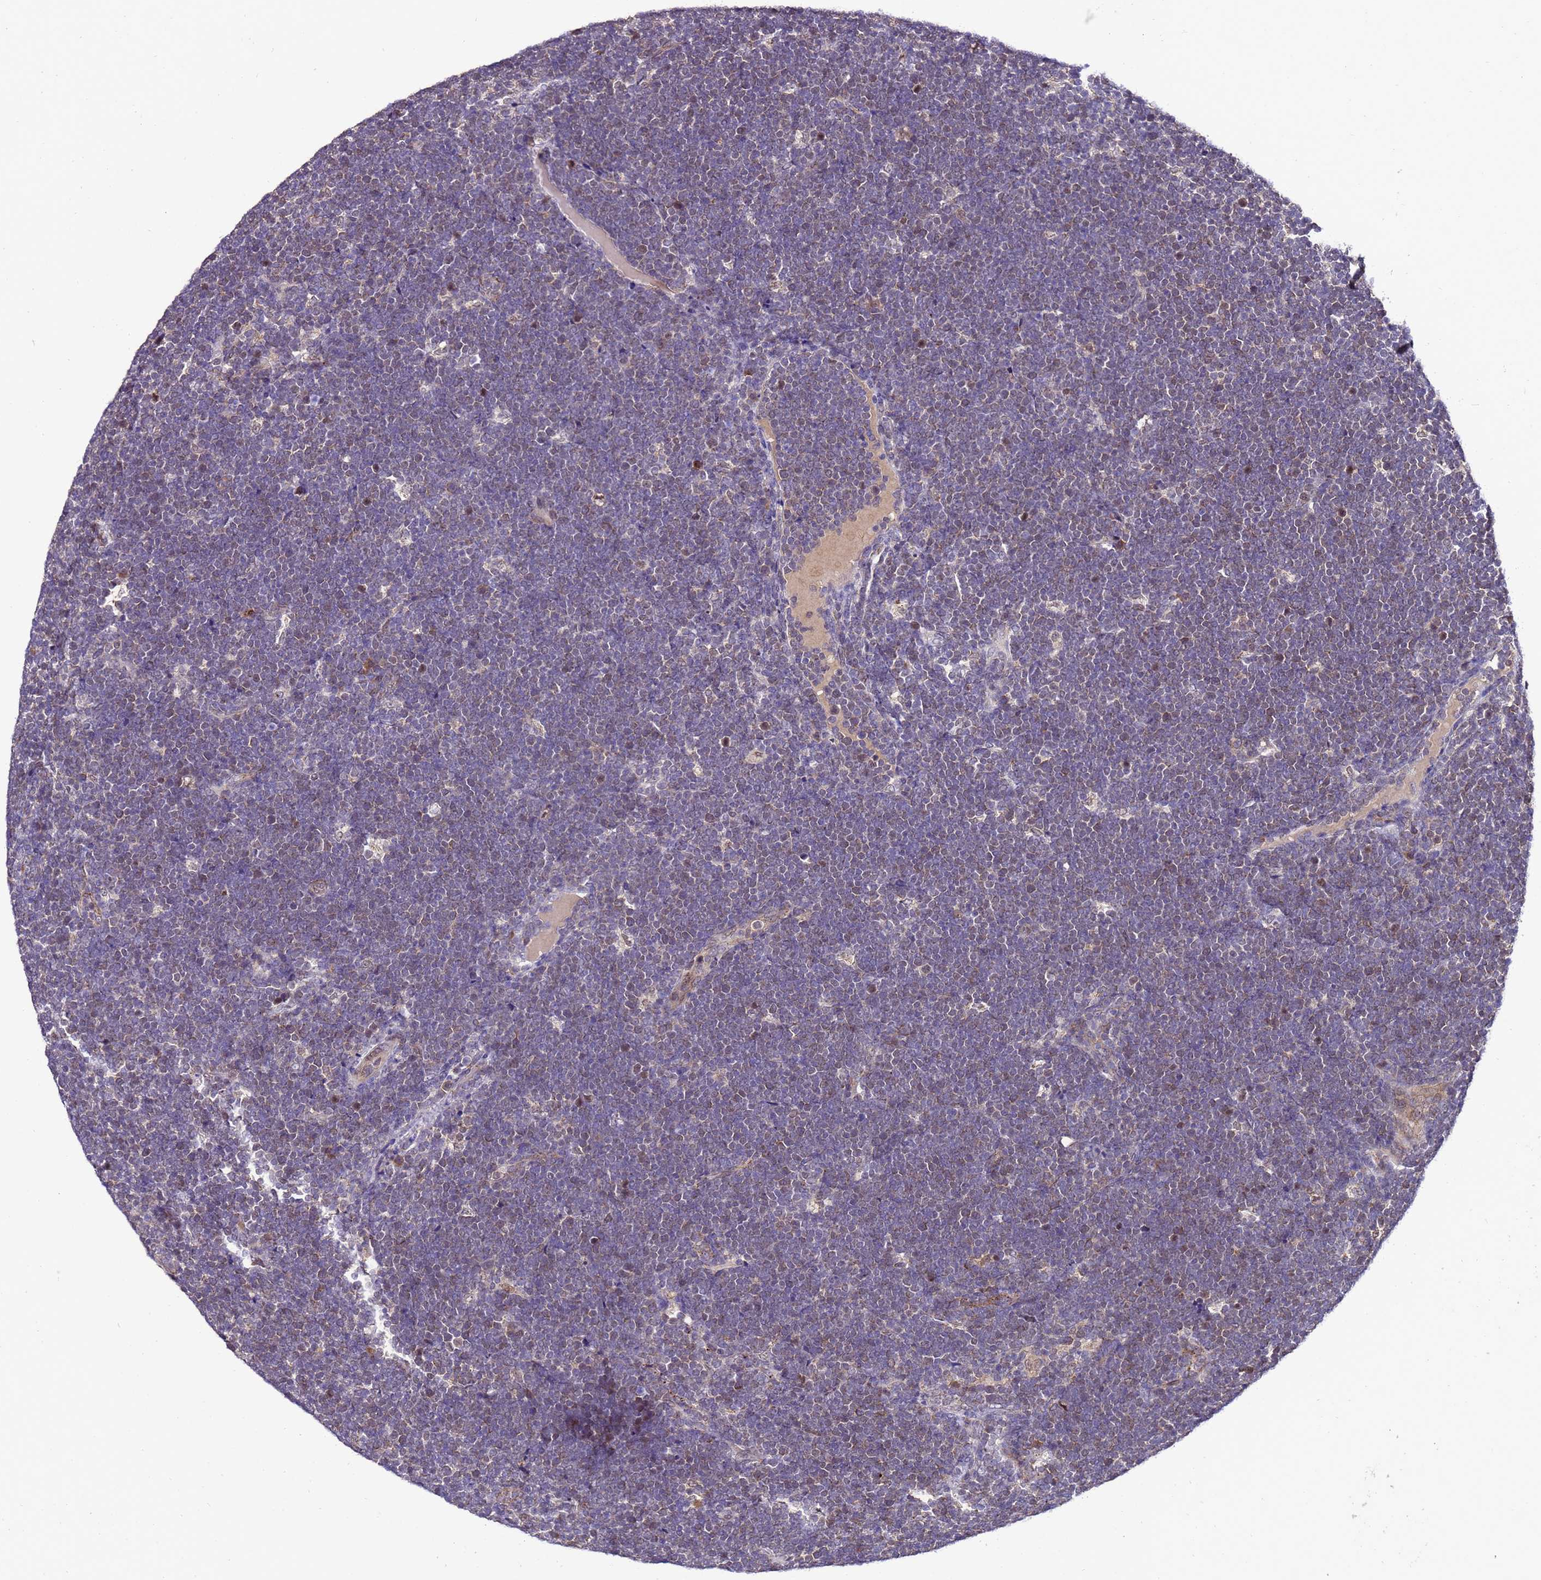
{"staining": {"intensity": "weak", "quantity": "25%-75%", "location": "cytoplasmic/membranous"}, "tissue": "lymphoma", "cell_type": "Tumor cells", "image_type": "cancer", "snomed": [{"axis": "morphology", "description": "Malignant lymphoma, non-Hodgkin's type, High grade"}, {"axis": "topography", "description": "Lymph node"}], "caption": "Weak cytoplasmic/membranous expression is seen in about 25%-75% of tumor cells in high-grade malignant lymphoma, non-Hodgkin's type.", "gene": "ZNF329", "patient": {"sex": "male", "age": 13}}